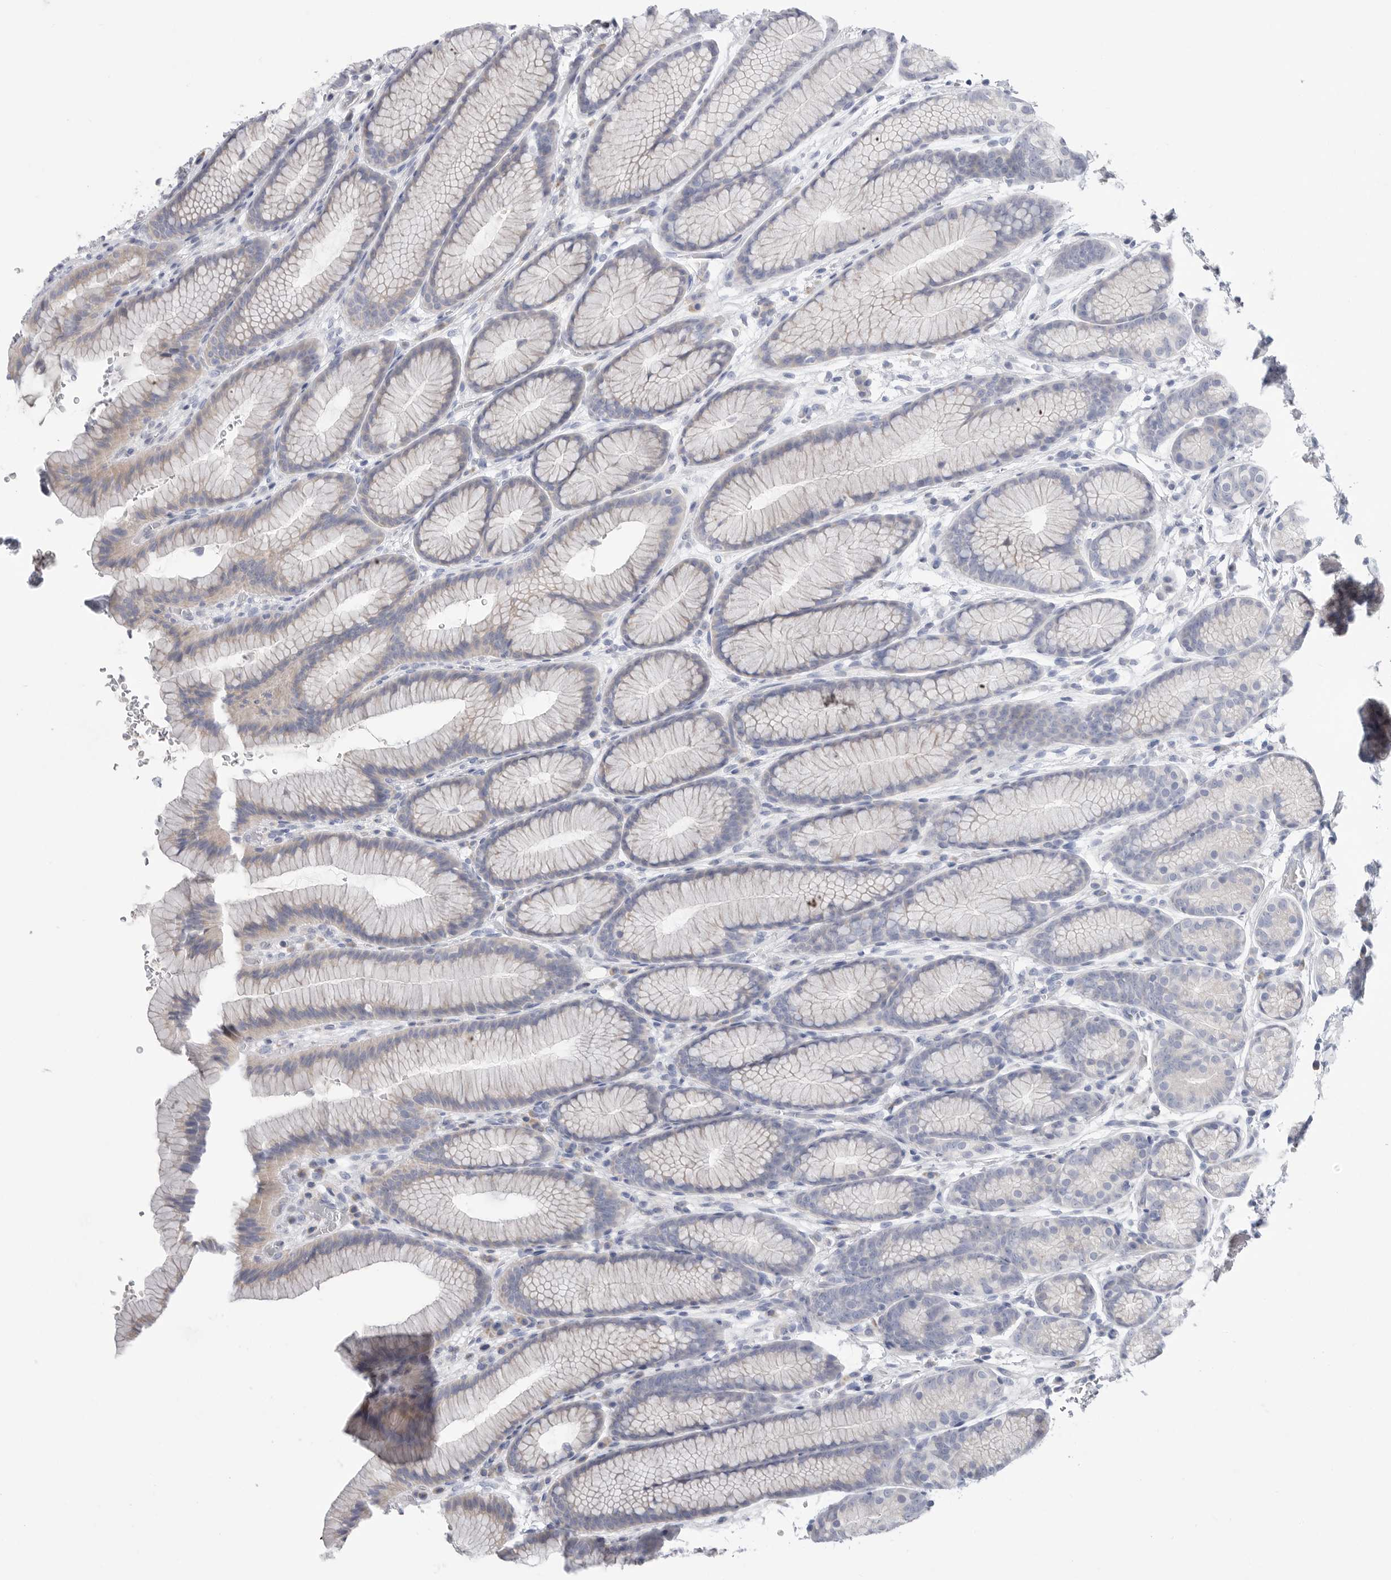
{"staining": {"intensity": "weak", "quantity": "<25%", "location": "cytoplasmic/membranous"}, "tissue": "stomach", "cell_type": "Glandular cells", "image_type": "normal", "snomed": [{"axis": "morphology", "description": "Normal tissue, NOS"}, {"axis": "topography", "description": "Stomach"}], "caption": "Glandular cells are negative for brown protein staining in benign stomach. (Stains: DAB immunohistochemistry (IHC) with hematoxylin counter stain, Microscopy: brightfield microscopy at high magnification).", "gene": "CAMK2B", "patient": {"sex": "male", "age": 42}}